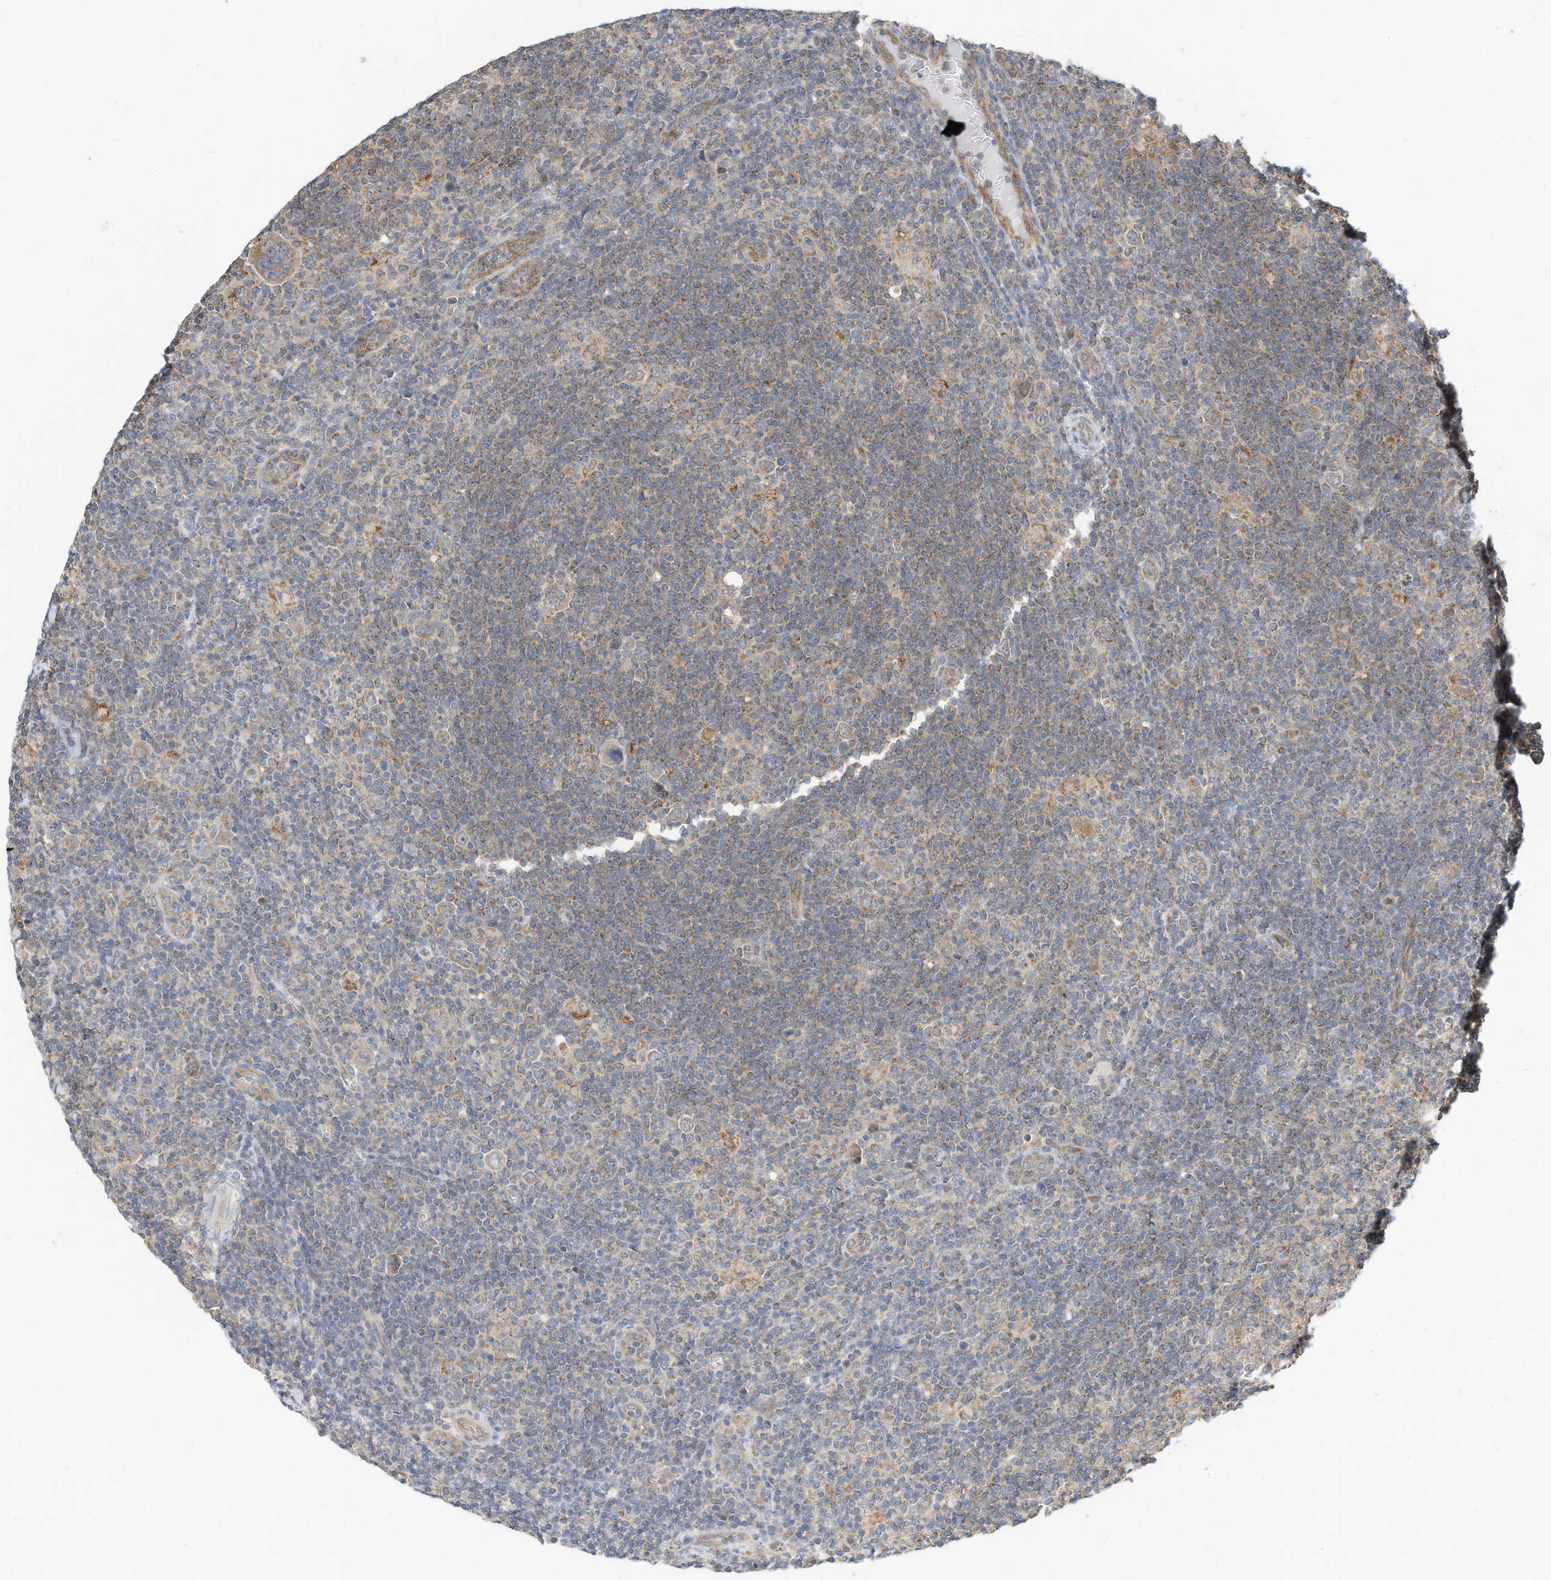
{"staining": {"intensity": "moderate", "quantity": "<25%", "location": "cytoplasmic/membranous"}, "tissue": "lymphoma", "cell_type": "Tumor cells", "image_type": "cancer", "snomed": [{"axis": "morphology", "description": "Hodgkin's disease, NOS"}, {"axis": "topography", "description": "Lymph node"}], "caption": "Hodgkin's disease was stained to show a protein in brown. There is low levels of moderate cytoplasmic/membranous staining in approximately <25% of tumor cells. (brown staining indicates protein expression, while blue staining denotes nuclei).", "gene": "METTL6", "patient": {"sex": "female", "age": 57}}